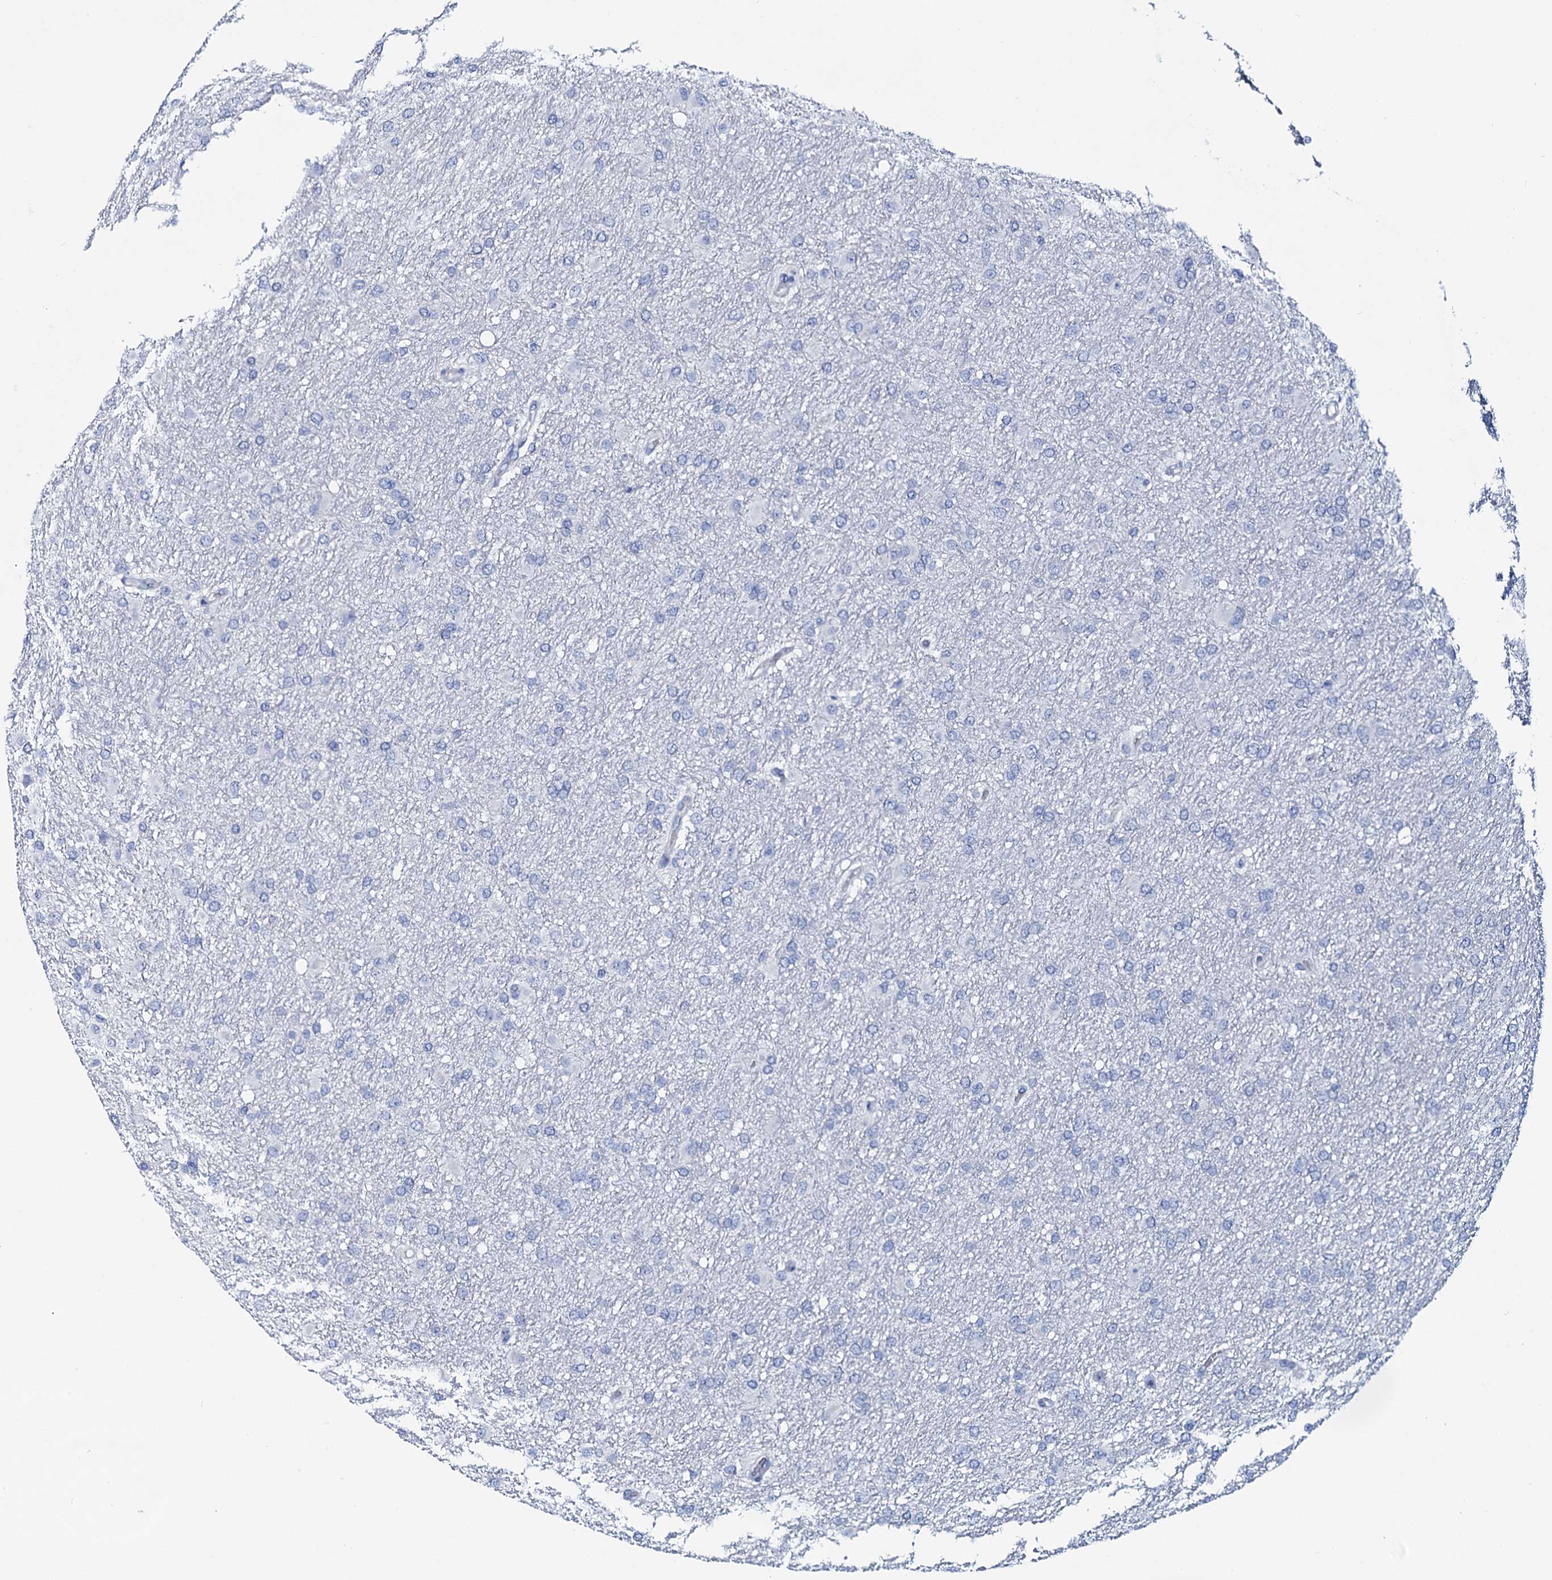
{"staining": {"intensity": "negative", "quantity": "none", "location": "none"}, "tissue": "glioma", "cell_type": "Tumor cells", "image_type": "cancer", "snomed": [{"axis": "morphology", "description": "Glioma, malignant, High grade"}, {"axis": "topography", "description": "Cerebral cortex"}], "caption": "Tumor cells show no significant positivity in malignant glioma (high-grade).", "gene": "GYS2", "patient": {"sex": "female", "age": 36}}